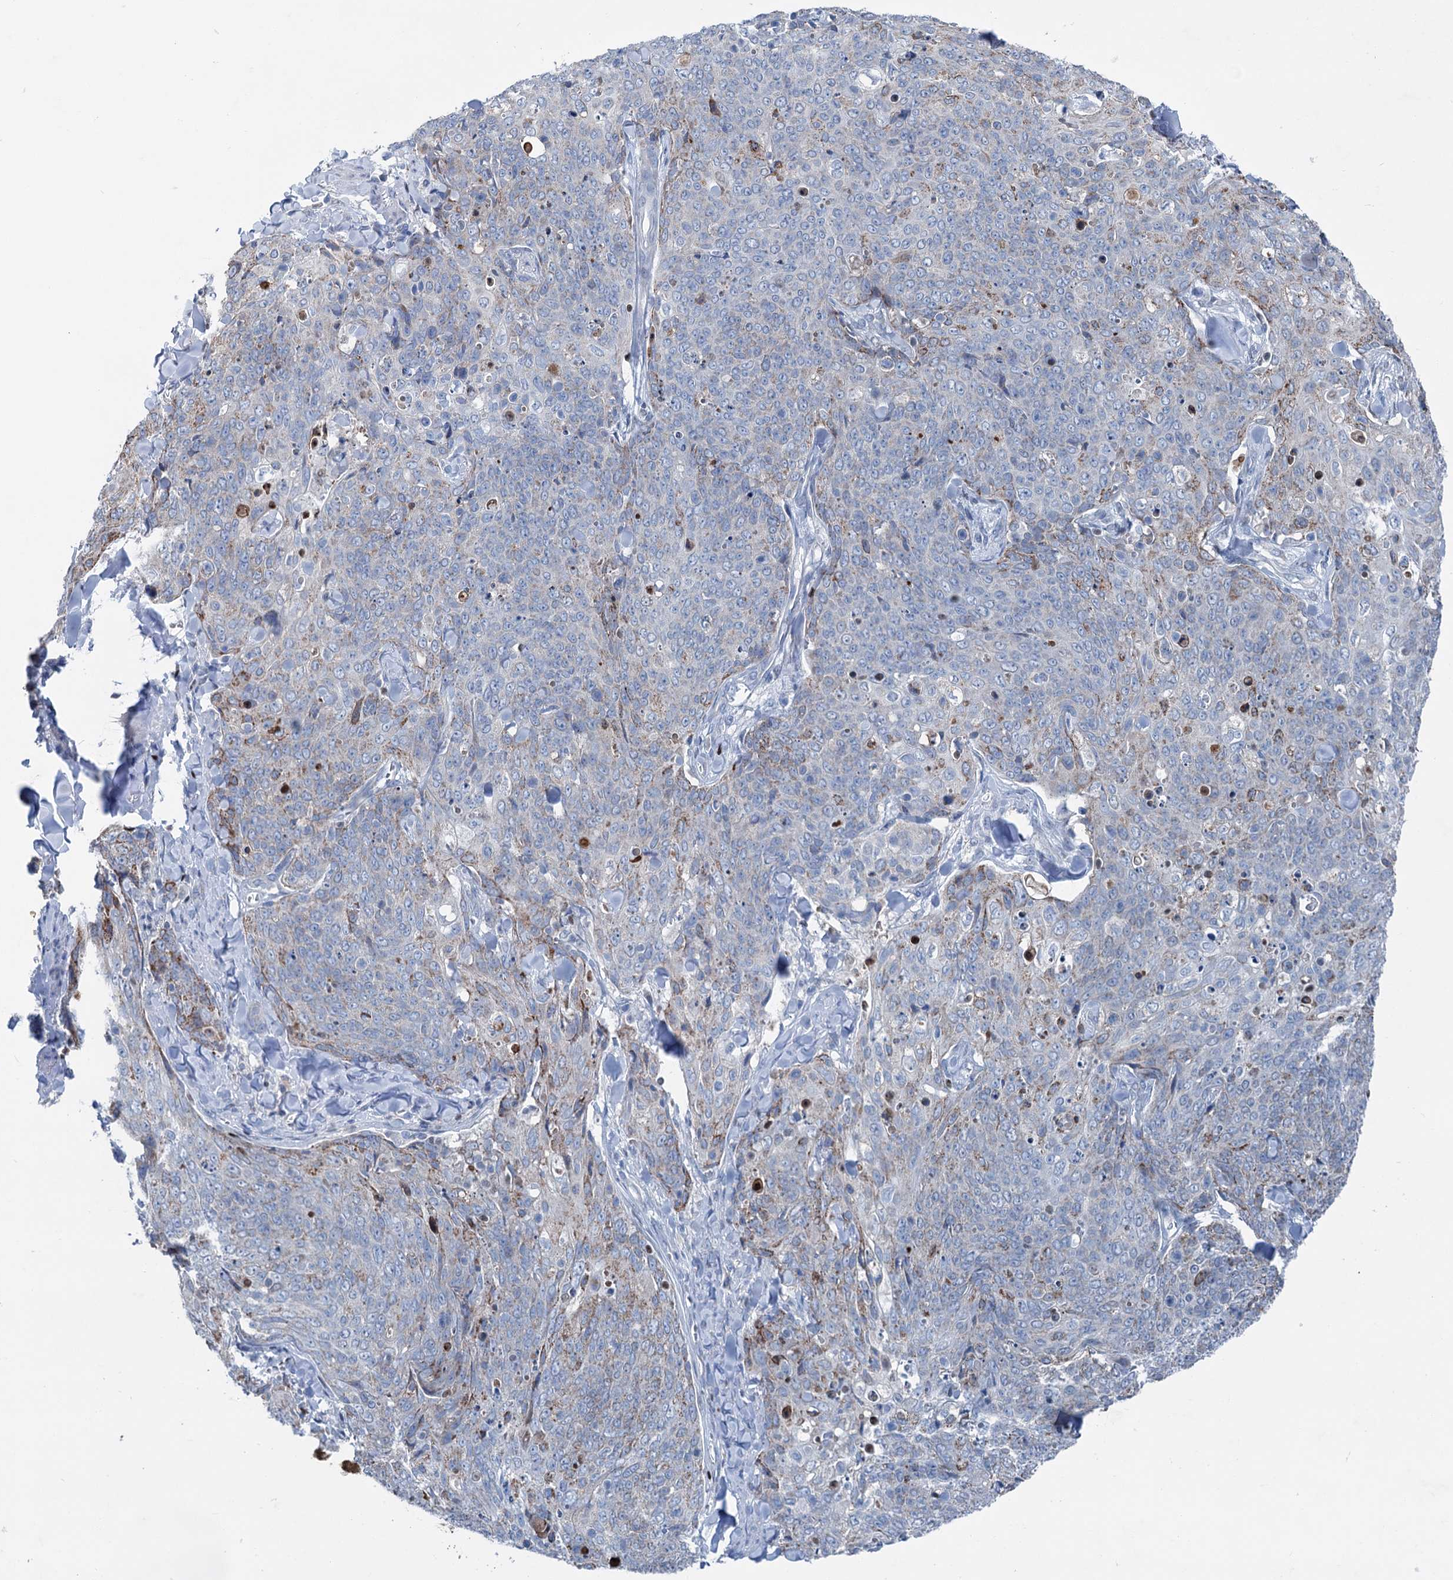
{"staining": {"intensity": "weak", "quantity": "25%-75%", "location": "cytoplasmic/membranous"}, "tissue": "skin cancer", "cell_type": "Tumor cells", "image_type": "cancer", "snomed": [{"axis": "morphology", "description": "Squamous cell carcinoma, NOS"}, {"axis": "topography", "description": "Skin"}, {"axis": "topography", "description": "Vulva"}], "caption": "The micrograph displays staining of squamous cell carcinoma (skin), revealing weak cytoplasmic/membranous protein staining (brown color) within tumor cells.", "gene": "ELP4", "patient": {"sex": "female", "age": 85}}